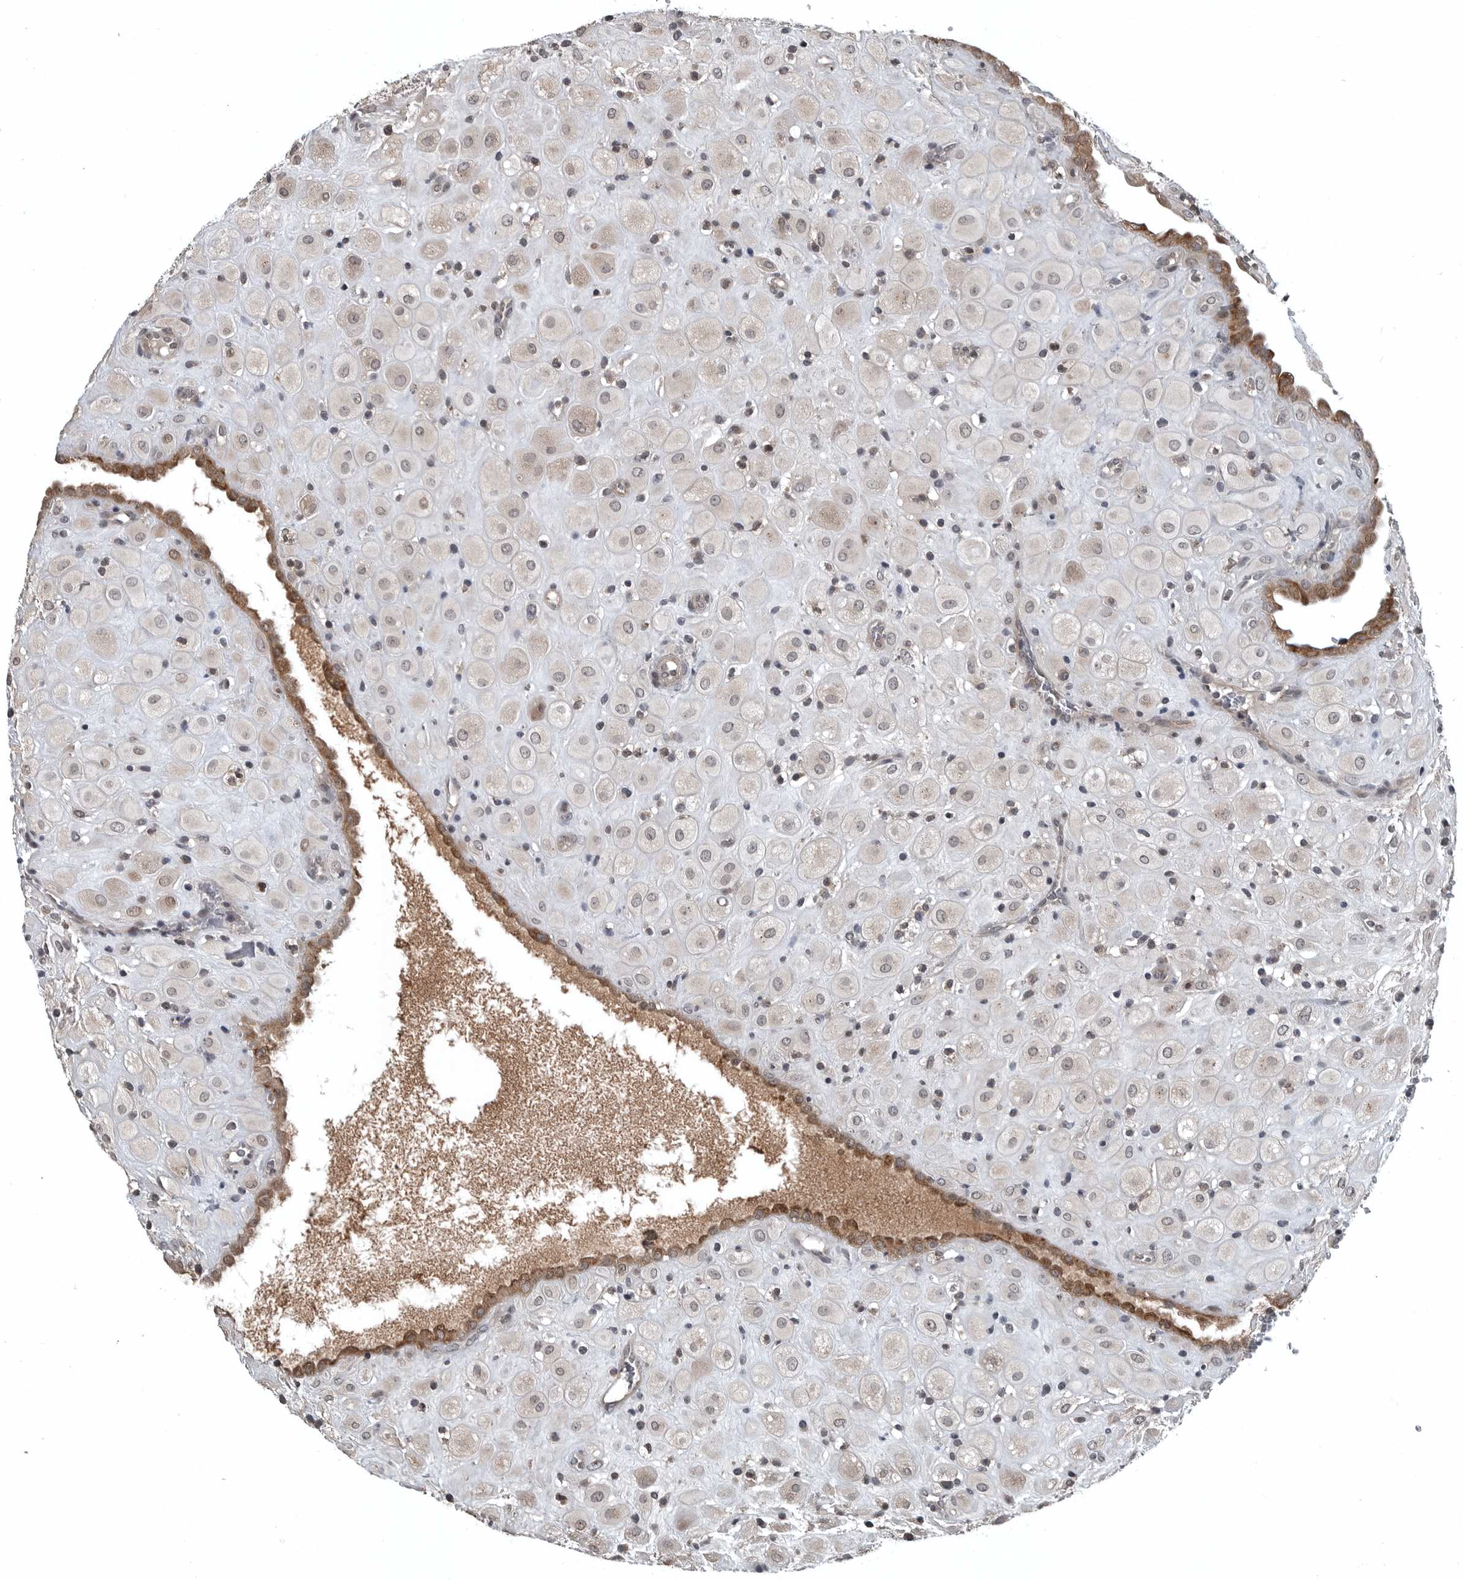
{"staining": {"intensity": "moderate", "quantity": "25%-75%", "location": "cytoplasmic/membranous,nuclear"}, "tissue": "placenta", "cell_type": "Decidual cells", "image_type": "normal", "snomed": [{"axis": "morphology", "description": "Normal tissue, NOS"}, {"axis": "topography", "description": "Placenta"}], "caption": "Immunohistochemical staining of normal human placenta shows 25%-75% levels of moderate cytoplasmic/membranous,nuclear protein staining in approximately 25%-75% of decidual cells. (brown staining indicates protein expression, while blue staining denotes nuclei).", "gene": "GAK", "patient": {"sex": "female", "age": 35}}